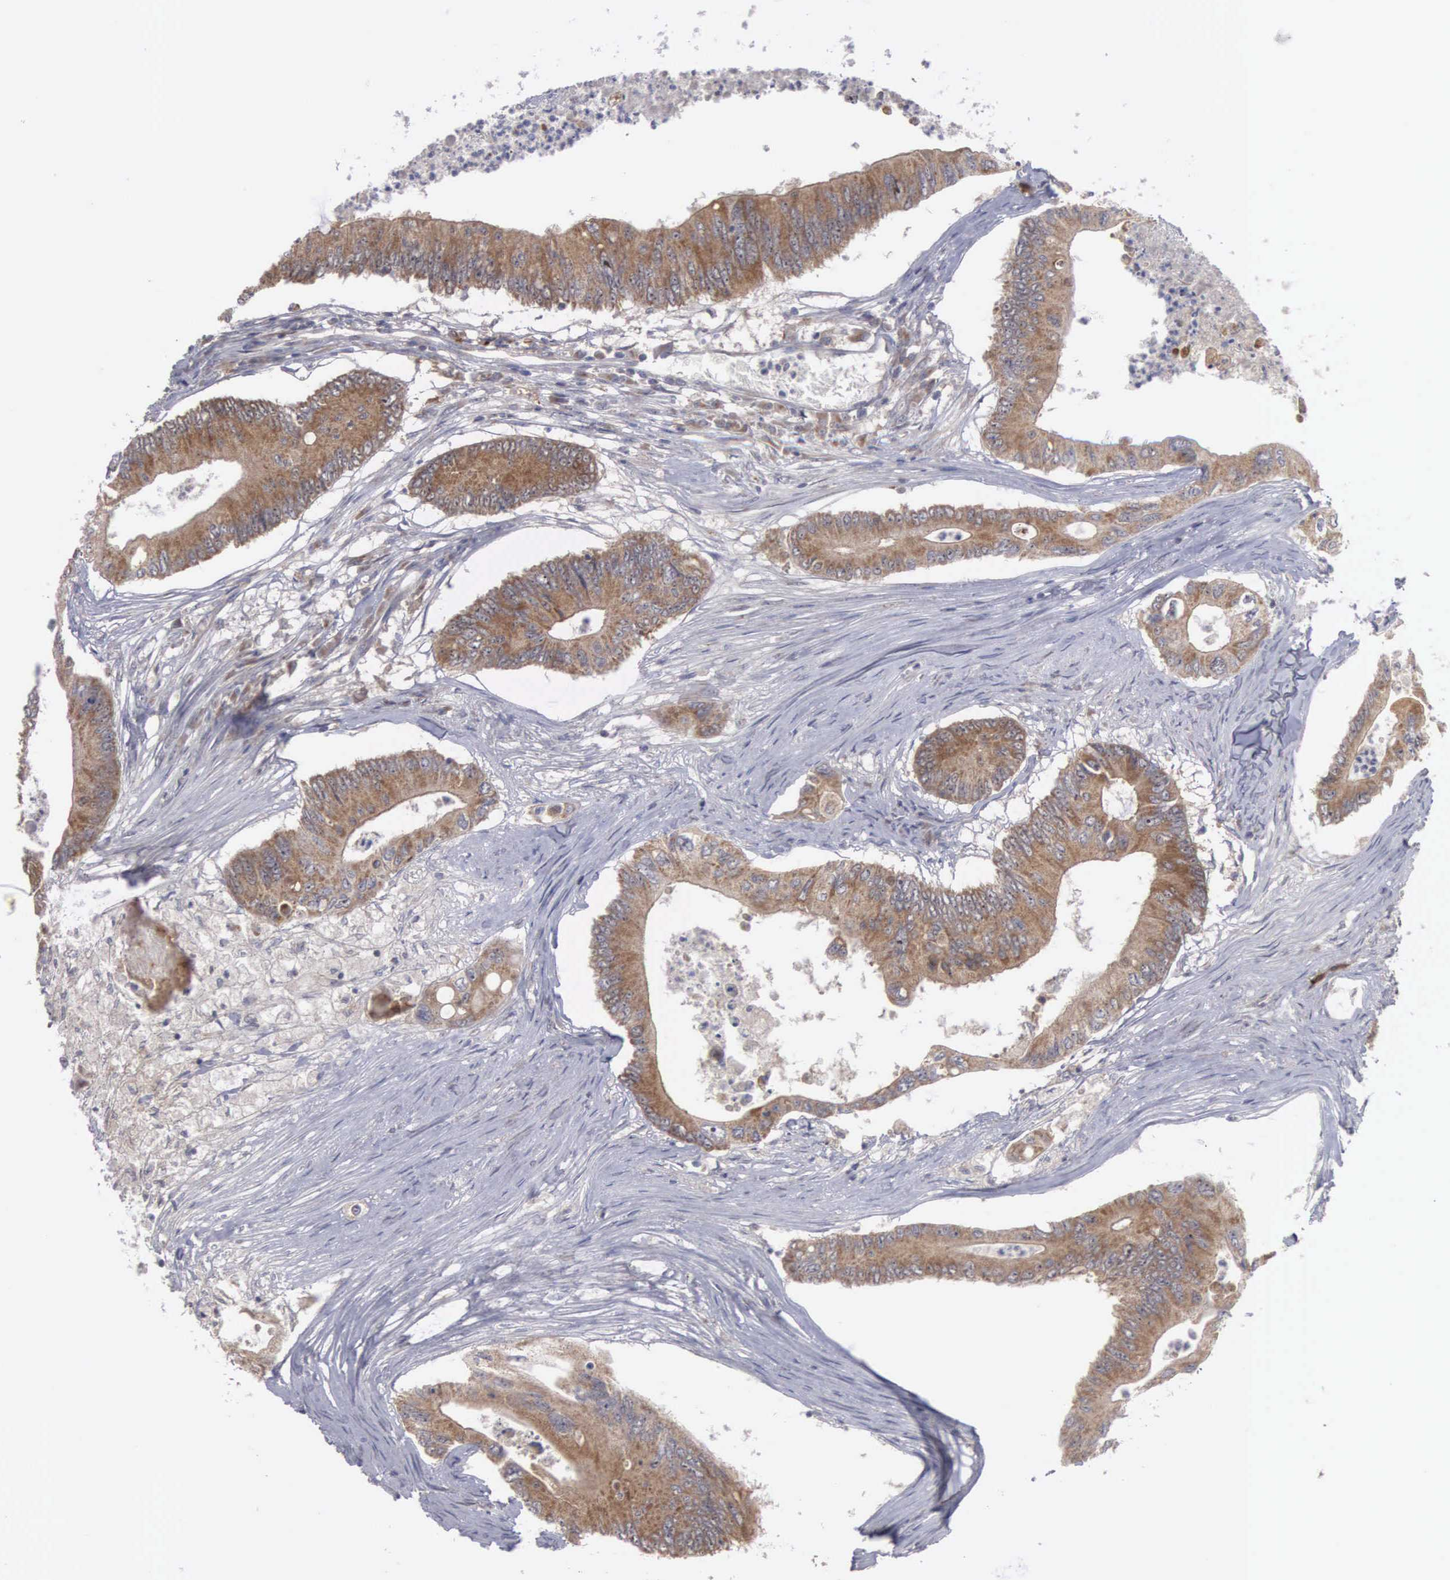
{"staining": {"intensity": "strong", "quantity": ">75%", "location": "cytoplasmic/membranous"}, "tissue": "colorectal cancer", "cell_type": "Tumor cells", "image_type": "cancer", "snomed": [{"axis": "morphology", "description": "Adenocarcinoma, NOS"}, {"axis": "topography", "description": "Colon"}], "caption": "The histopathology image shows immunohistochemical staining of adenocarcinoma (colorectal). There is strong cytoplasmic/membranous staining is present in about >75% of tumor cells.", "gene": "AMN", "patient": {"sex": "male", "age": 65}}